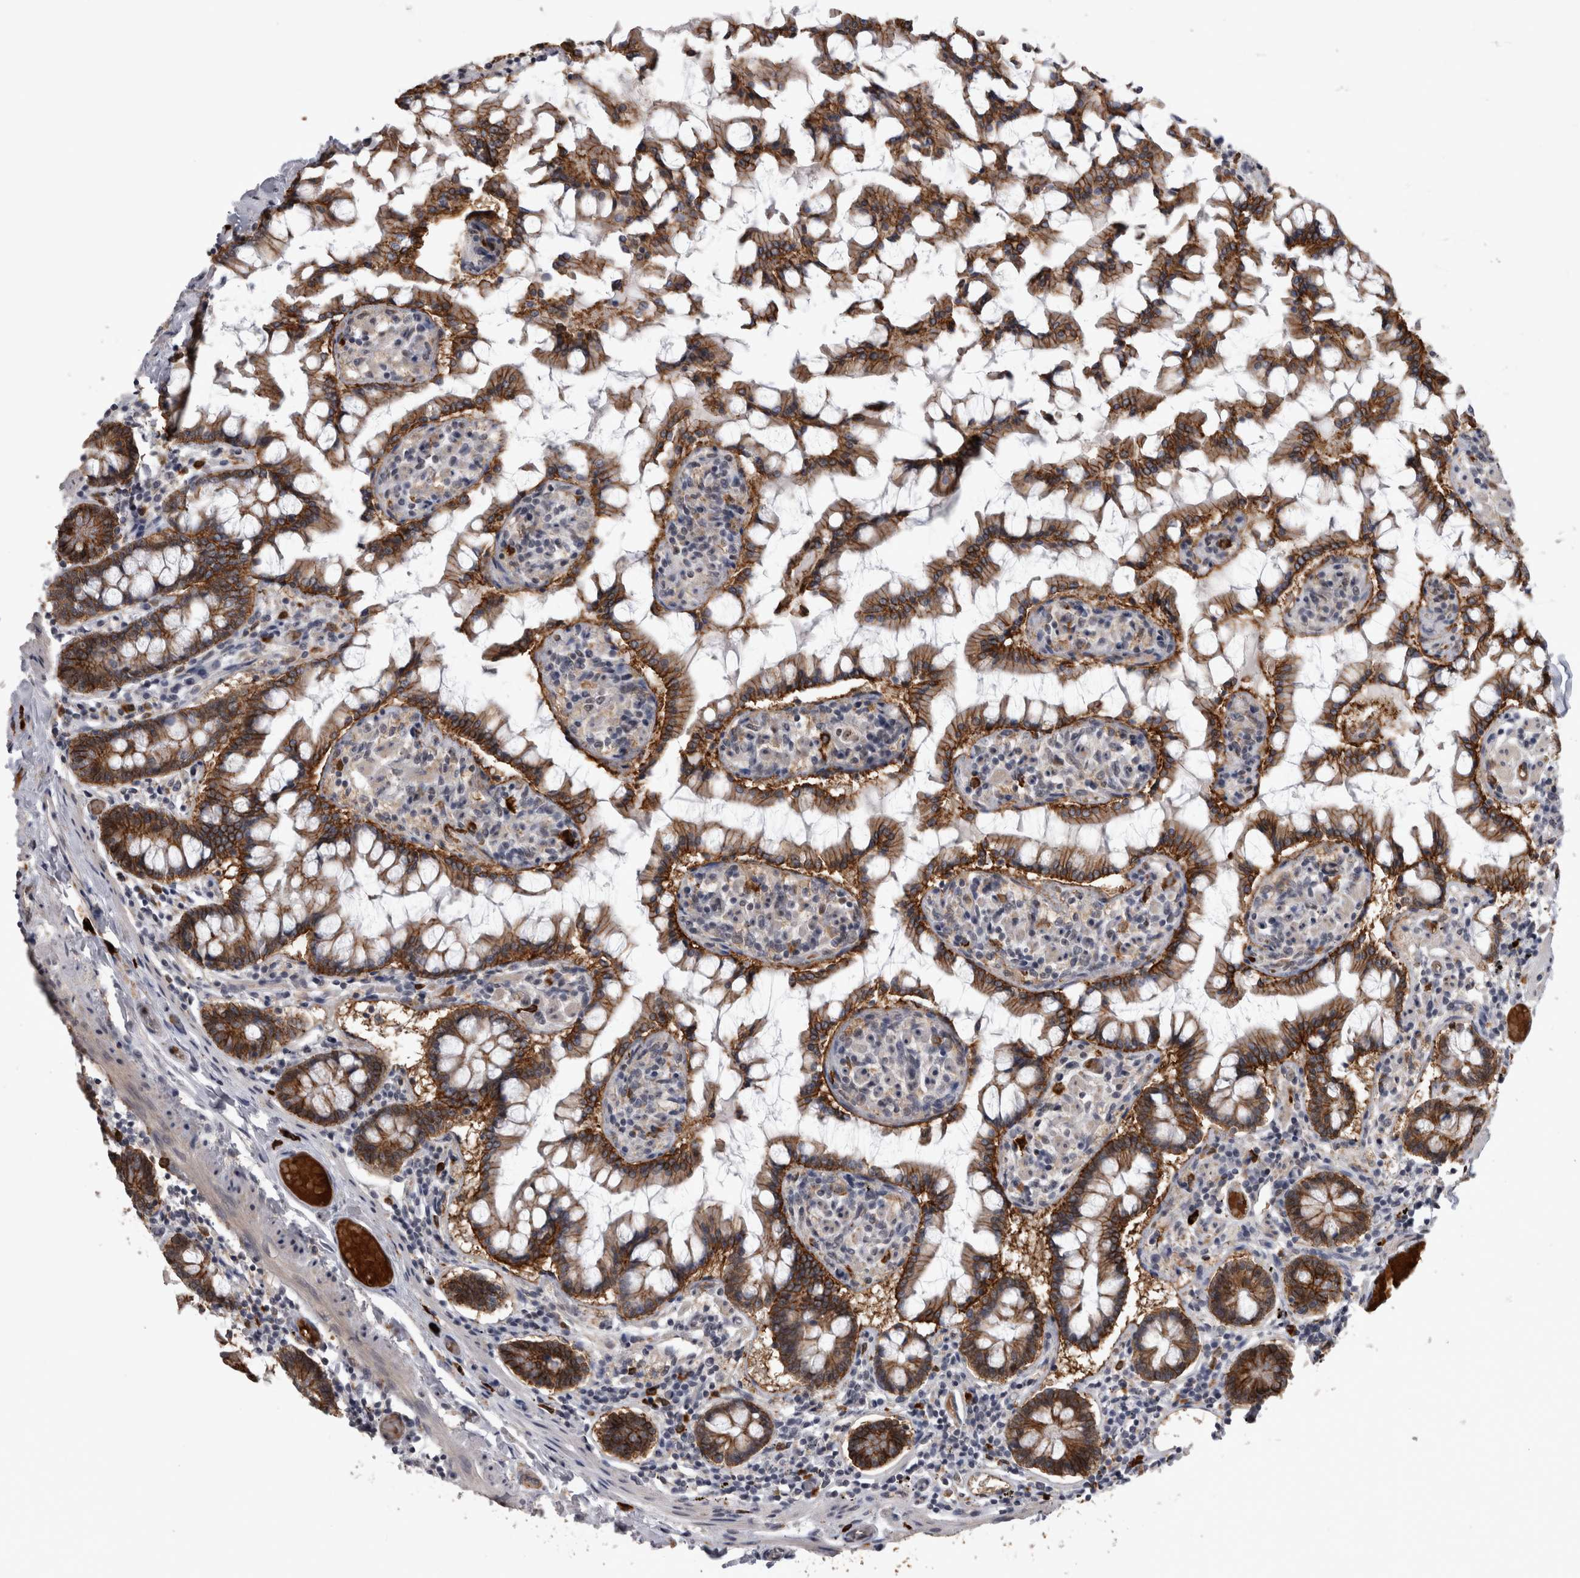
{"staining": {"intensity": "strong", "quantity": ">75%", "location": "cytoplasmic/membranous"}, "tissue": "small intestine", "cell_type": "Glandular cells", "image_type": "normal", "snomed": [{"axis": "morphology", "description": "Normal tissue, NOS"}, {"axis": "topography", "description": "Small intestine"}], "caption": "Protein staining of unremarkable small intestine shows strong cytoplasmic/membranous staining in about >75% of glandular cells. The staining is performed using DAB (3,3'-diaminobenzidine) brown chromogen to label protein expression. The nuclei are counter-stained blue using hematoxylin.", "gene": "PEBP4", "patient": {"sex": "male", "age": 41}}